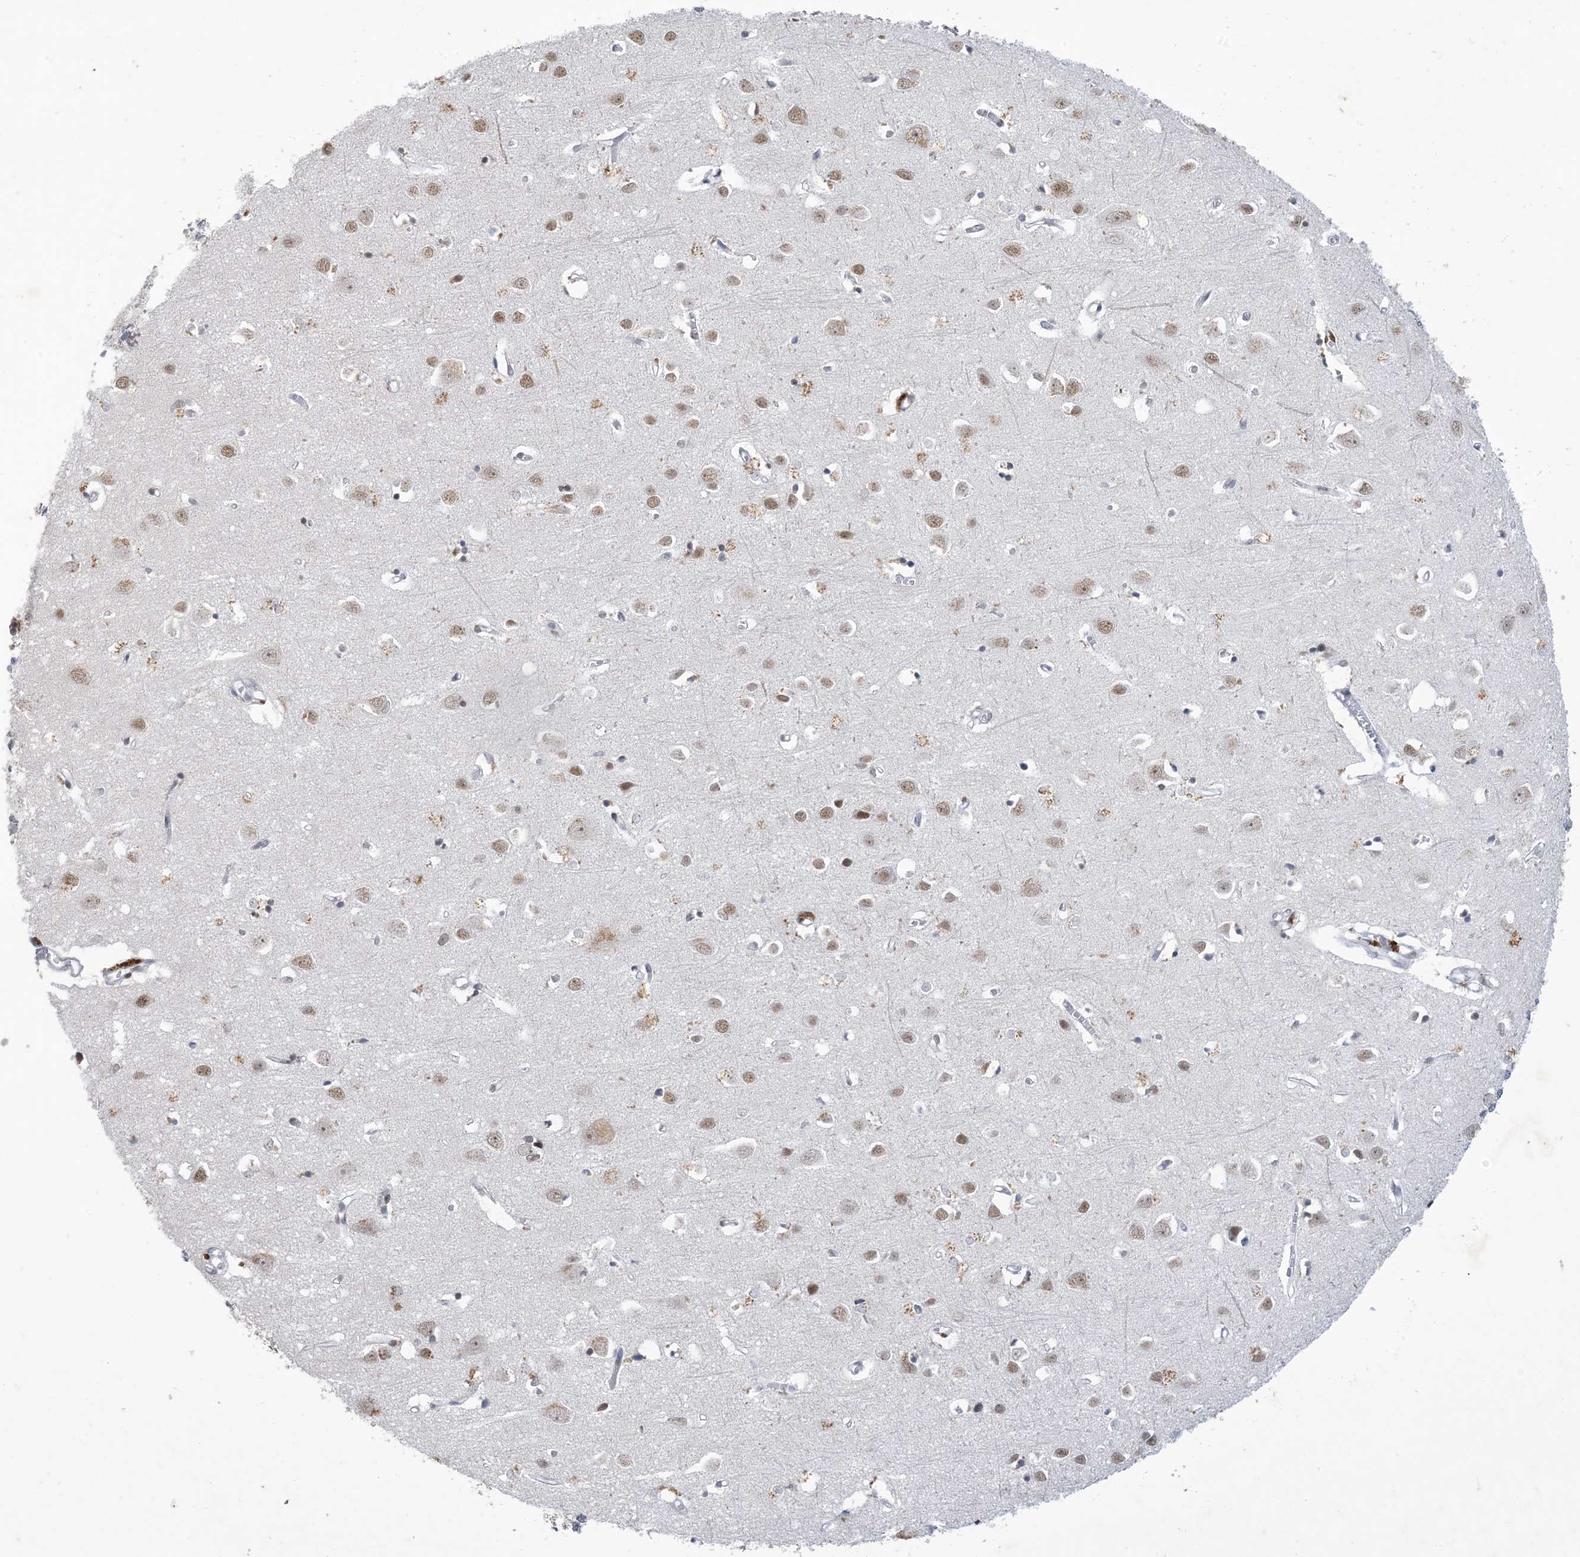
{"staining": {"intensity": "negative", "quantity": "none", "location": "none"}, "tissue": "cerebral cortex", "cell_type": "Endothelial cells", "image_type": "normal", "snomed": [{"axis": "morphology", "description": "Normal tissue, NOS"}, {"axis": "topography", "description": "Cerebral cortex"}], "caption": "Benign cerebral cortex was stained to show a protein in brown. There is no significant staining in endothelial cells. (IHC, brightfield microscopy, high magnification).", "gene": "ZNF674", "patient": {"sex": "female", "age": 64}}